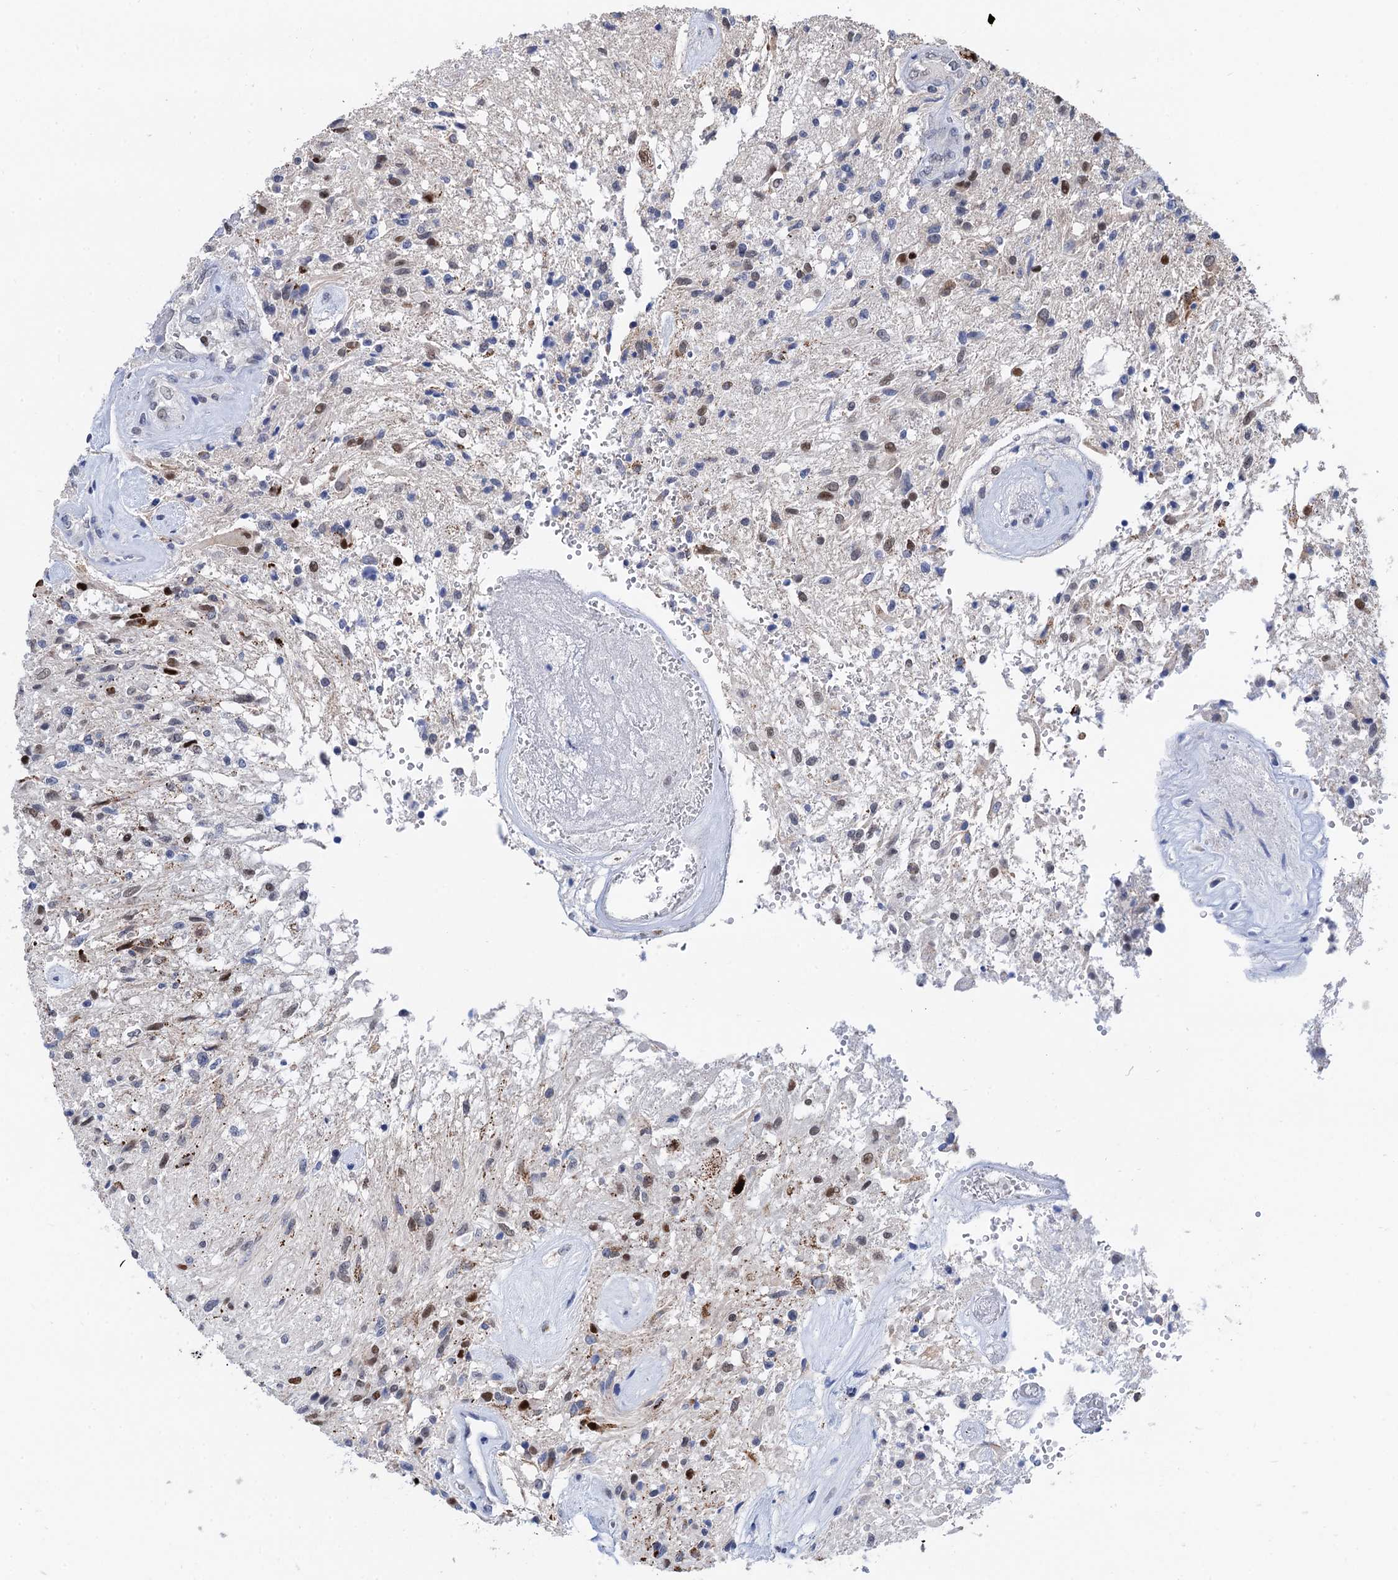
{"staining": {"intensity": "strong", "quantity": "<25%", "location": "nuclear"}, "tissue": "glioma", "cell_type": "Tumor cells", "image_type": "cancer", "snomed": [{"axis": "morphology", "description": "Glioma, malignant, High grade"}, {"axis": "topography", "description": "Brain"}], "caption": "Malignant glioma (high-grade) was stained to show a protein in brown. There is medium levels of strong nuclear expression in approximately <25% of tumor cells.", "gene": "TSEN34", "patient": {"sex": "male", "age": 56}}